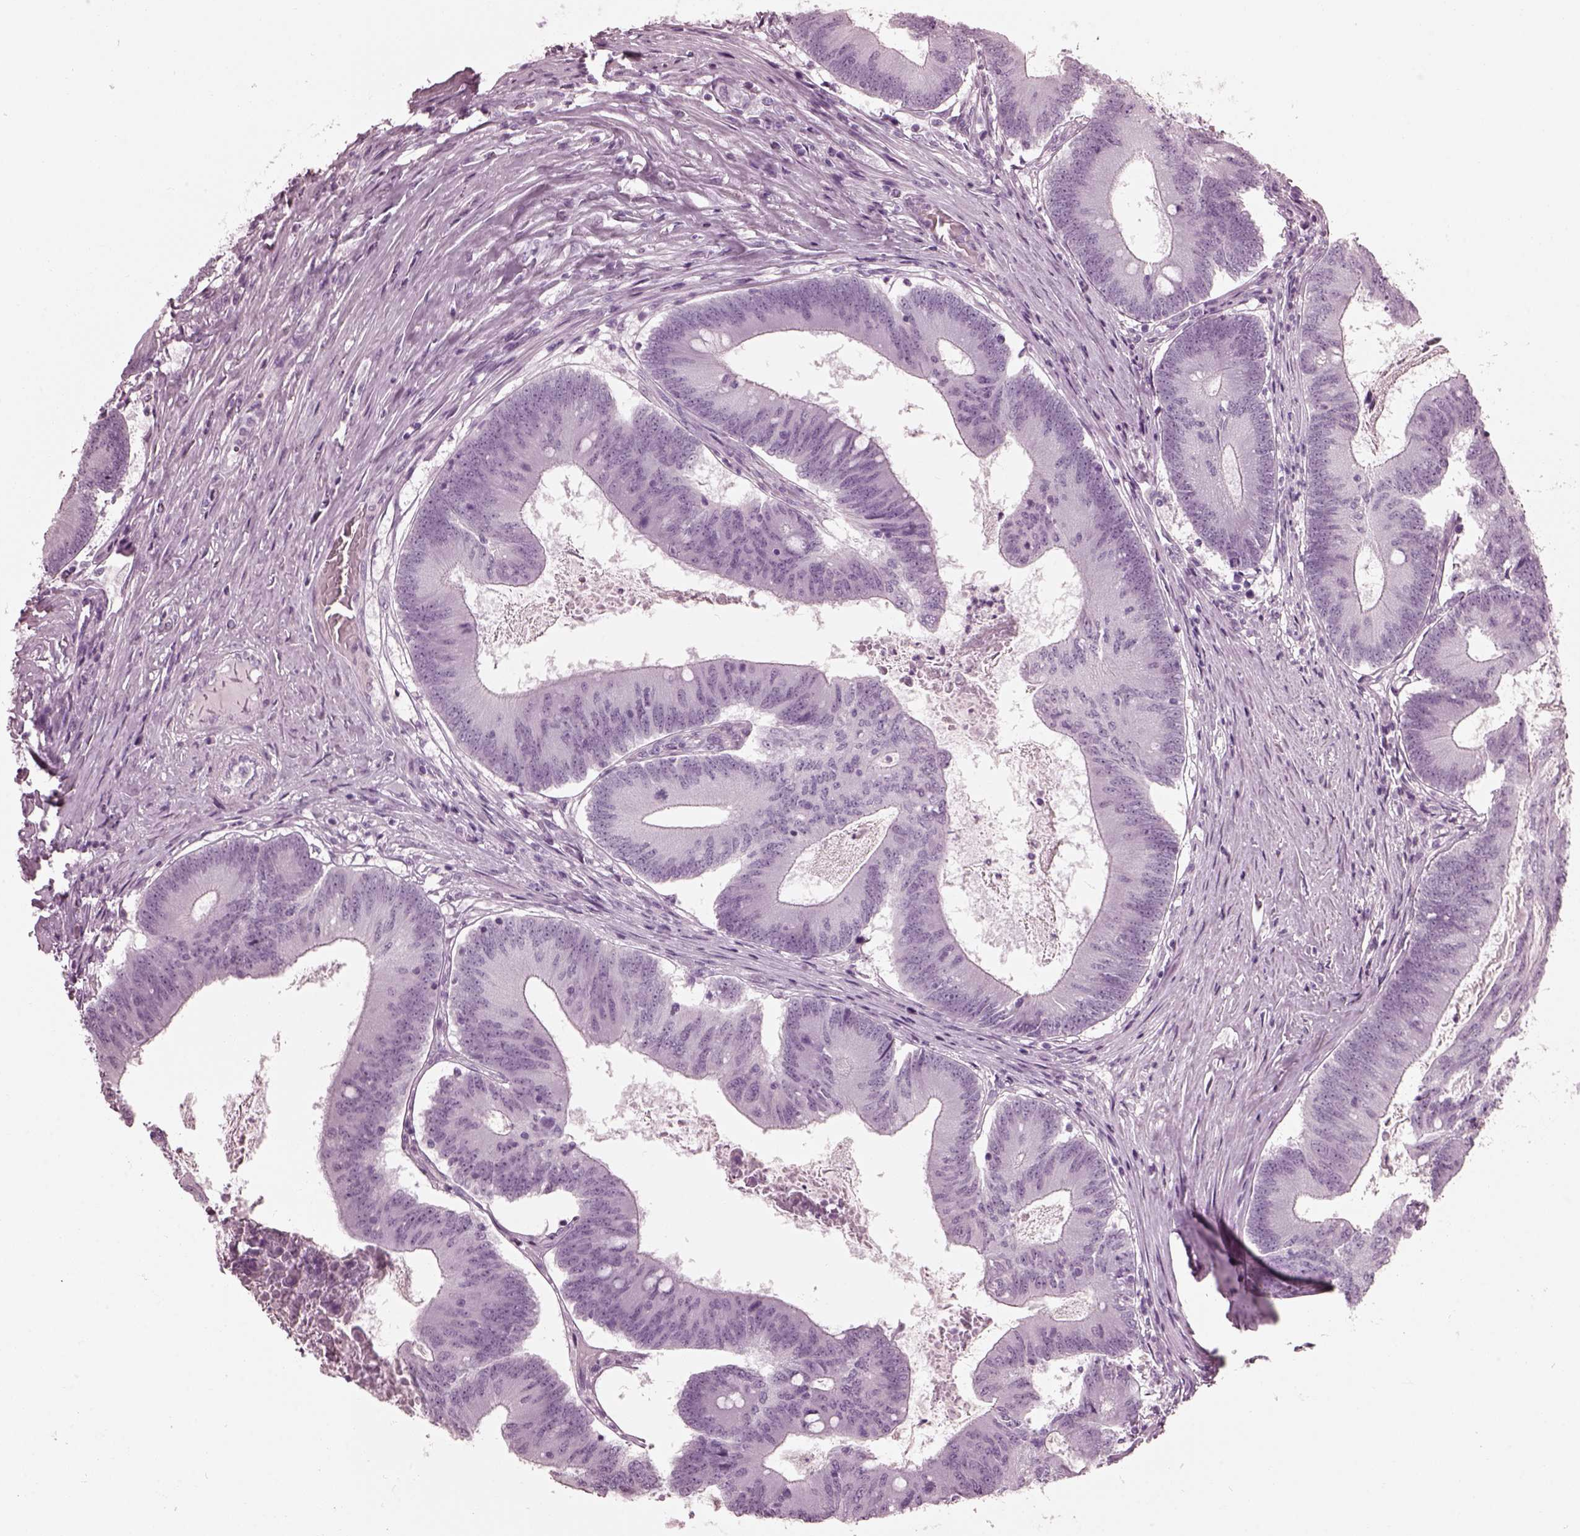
{"staining": {"intensity": "negative", "quantity": "none", "location": "none"}, "tissue": "colorectal cancer", "cell_type": "Tumor cells", "image_type": "cancer", "snomed": [{"axis": "morphology", "description": "Adenocarcinoma, NOS"}, {"axis": "topography", "description": "Colon"}], "caption": "An IHC histopathology image of colorectal adenocarcinoma is shown. There is no staining in tumor cells of colorectal adenocarcinoma.", "gene": "FUT4", "patient": {"sex": "female", "age": 70}}